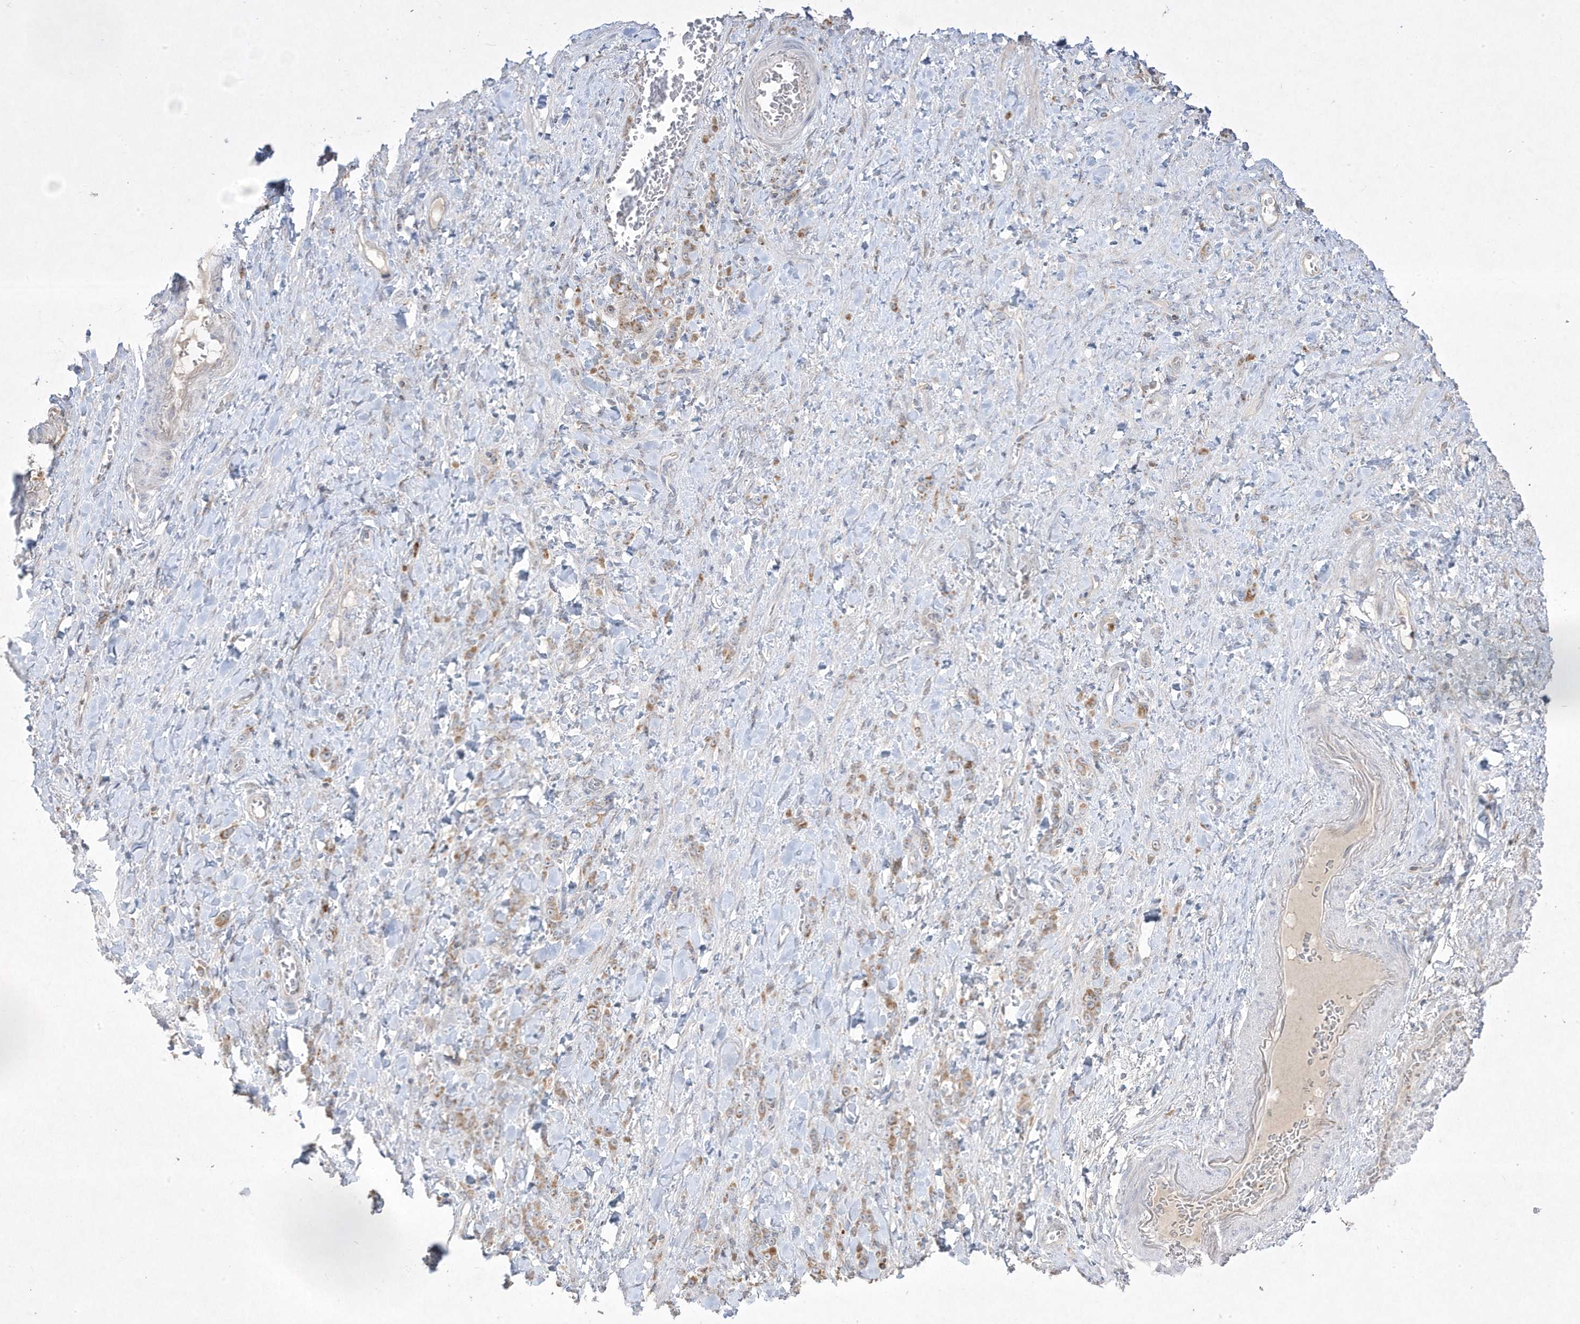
{"staining": {"intensity": "moderate", "quantity": ">75%", "location": "cytoplasmic/membranous"}, "tissue": "stomach cancer", "cell_type": "Tumor cells", "image_type": "cancer", "snomed": [{"axis": "morphology", "description": "Normal tissue, NOS"}, {"axis": "morphology", "description": "Adenocarcinoma, NOS"}, {"axis": "topography", "description": "Stomach"}], "caption": "Protein analysis of stomach adenocarcinoma tissue demonstrates moderate cytoplasmic/membranous staining in approximately >75% of tumor cells.", "gene": "ADAMTSL3", "patient": {"sex": "male", "age": 82}}